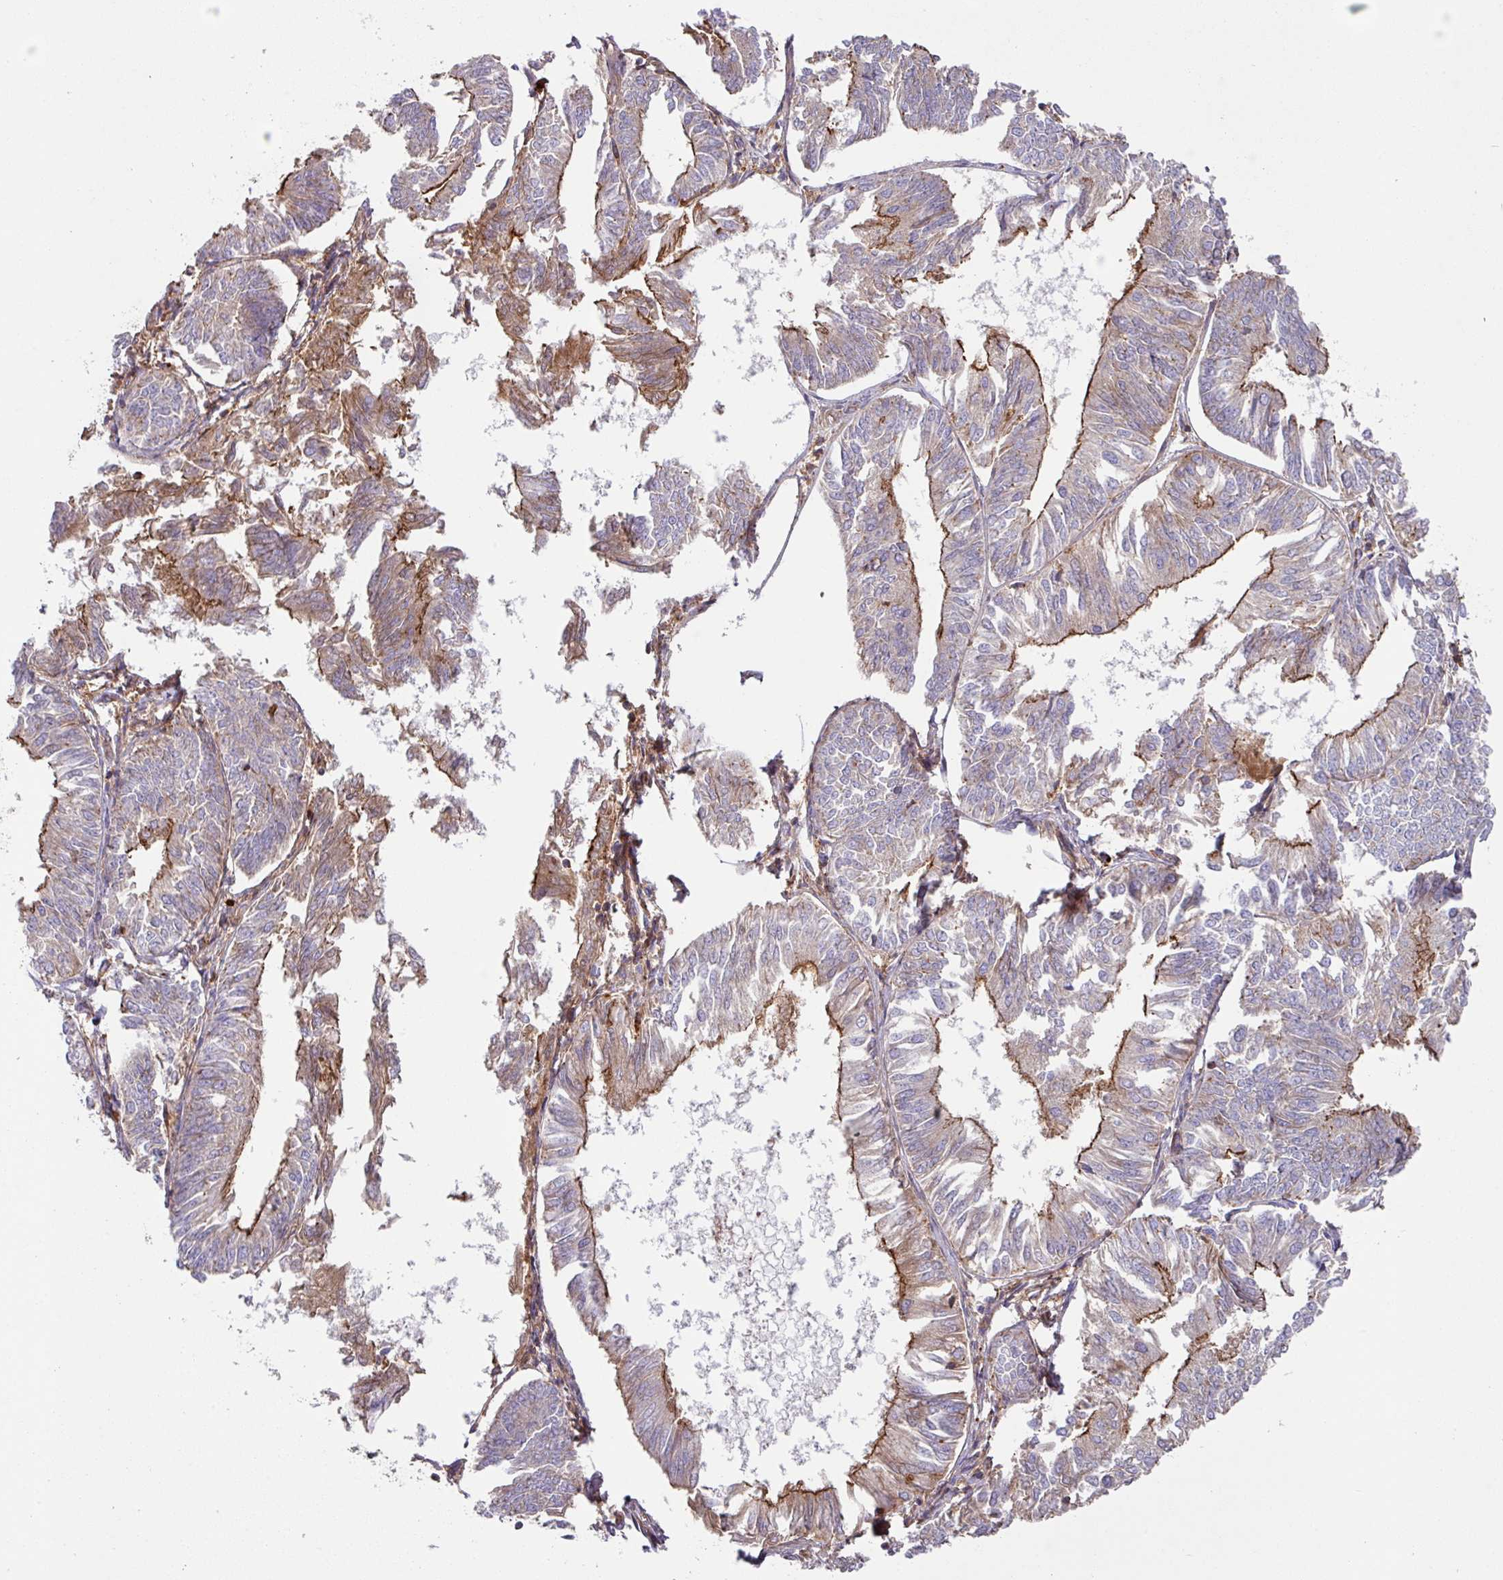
{"staining": {"intensity": "moderate", "quantity": "25%-75%", "location": "cytoplasmic/membranous"}, "tissue": "endometrial cancer", "cell_type": "Tumor cells", "image_type": "cancer", "snomed": [{"axis": "morphology", "description": "Adenocarcinoma, NOS"}, {"axis": "topography", "description": "Endometrium"}], "caption": "Protein analysis of endometrial cancer (adenocarcinoma) tissue shows moderate cytoplasmic/membranous staining in about 25%-75% of tumor cells.", "gene": "RIC1", "patient": {"sex": "female", "age": 58}}